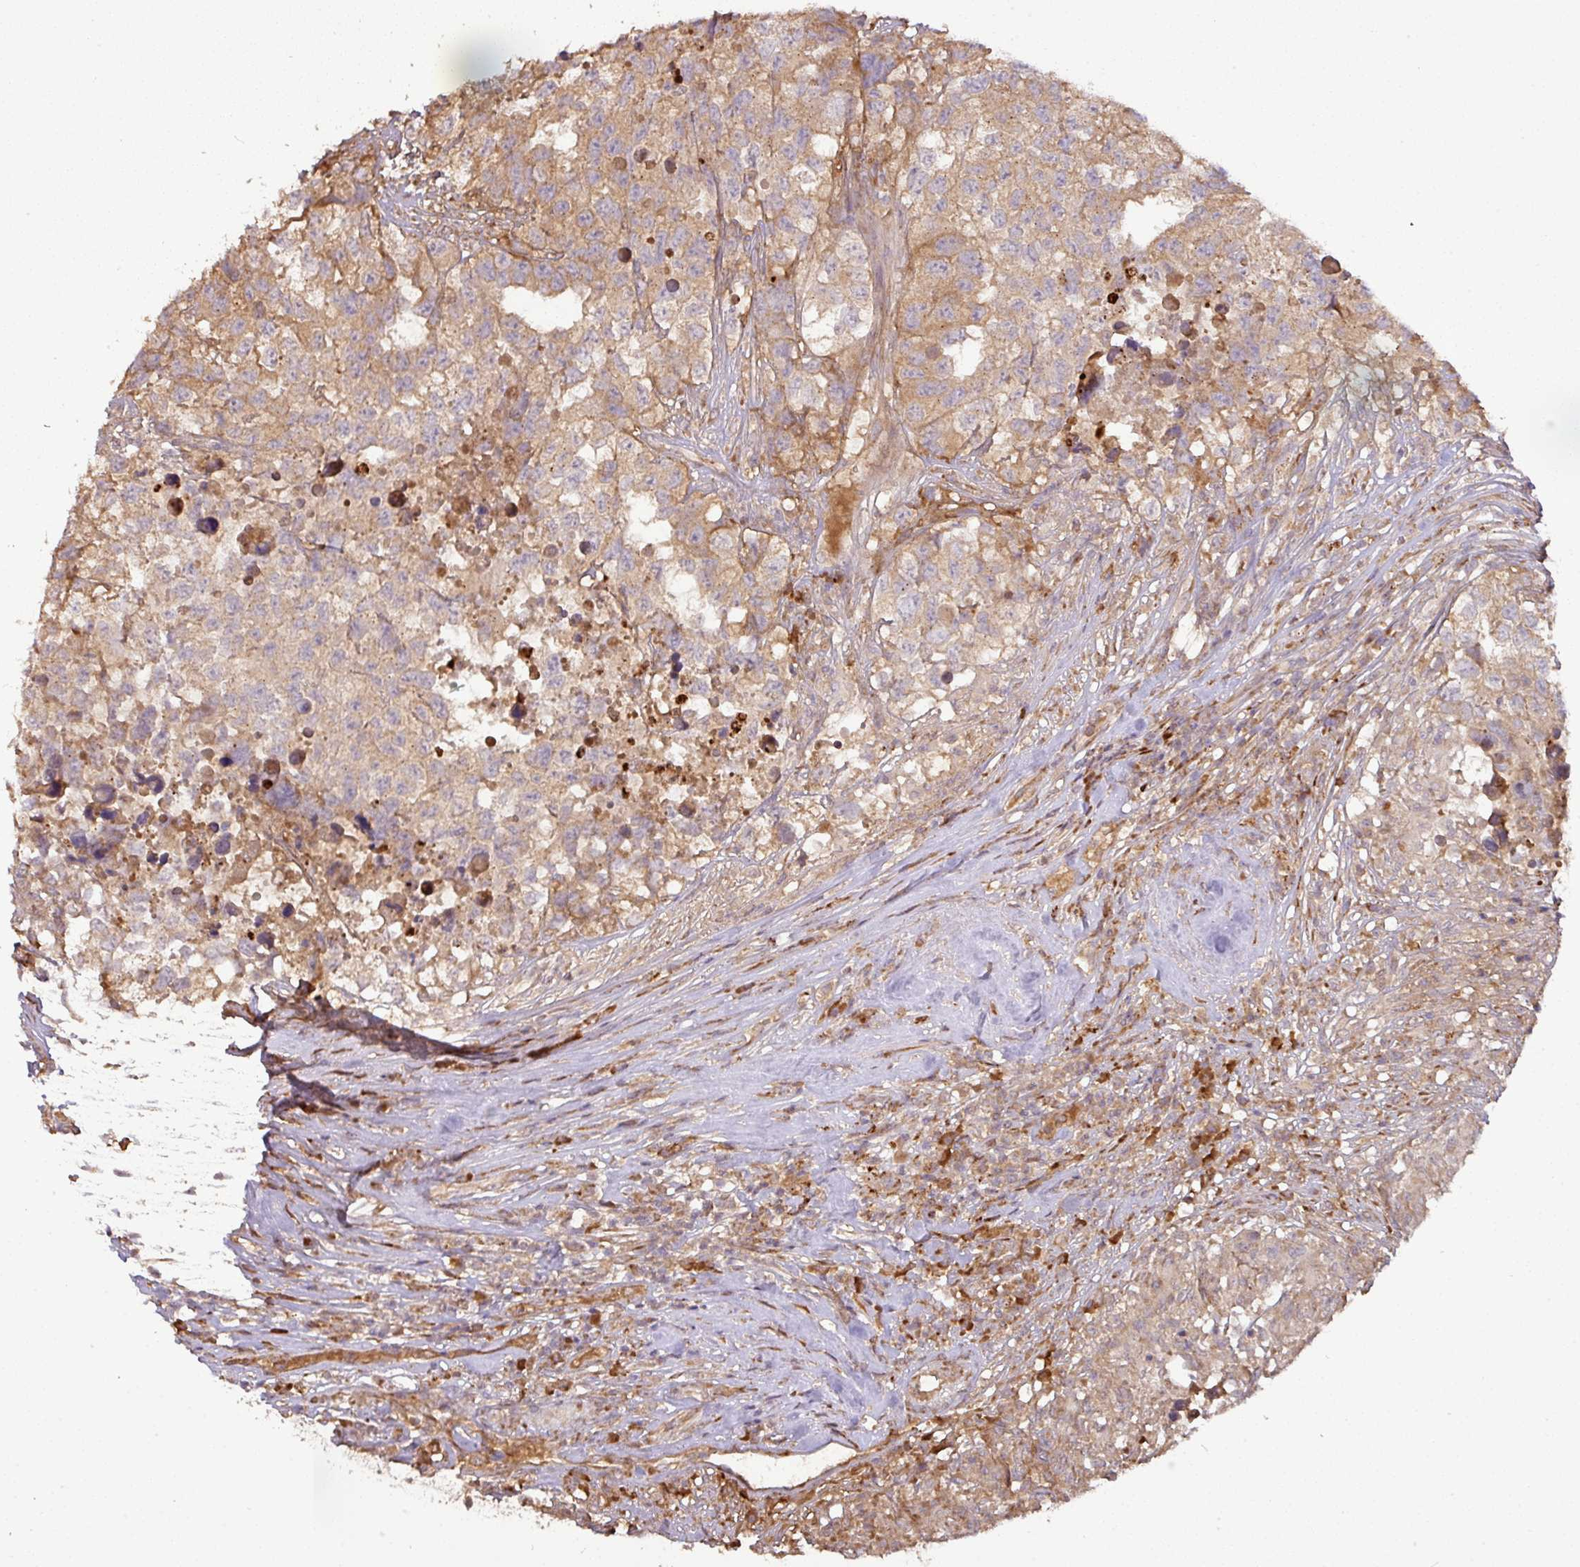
{"staining": {"intensity": "moderate", "quantity": ">75%", "location": "cytoplasmic/membranous"}, "tissue": "testis cancer", "cell_type": "Tumor cells", "image_type": "cancer", "snomed": [{"axis": "morphology", "description": "Carcinoma, Embryonal, NOS"}, {"axis": "topography", "description": "Testis"}], "caption": "This is a histology image of immunohistochemistry (IHC) staining of testis cancer (embryonal carcinoma), which shows moderate positivity in the cytoplasmic/membranous of tumor cells.", "gene": "GALP", "patient": {"sex": "male", "age": 83}}